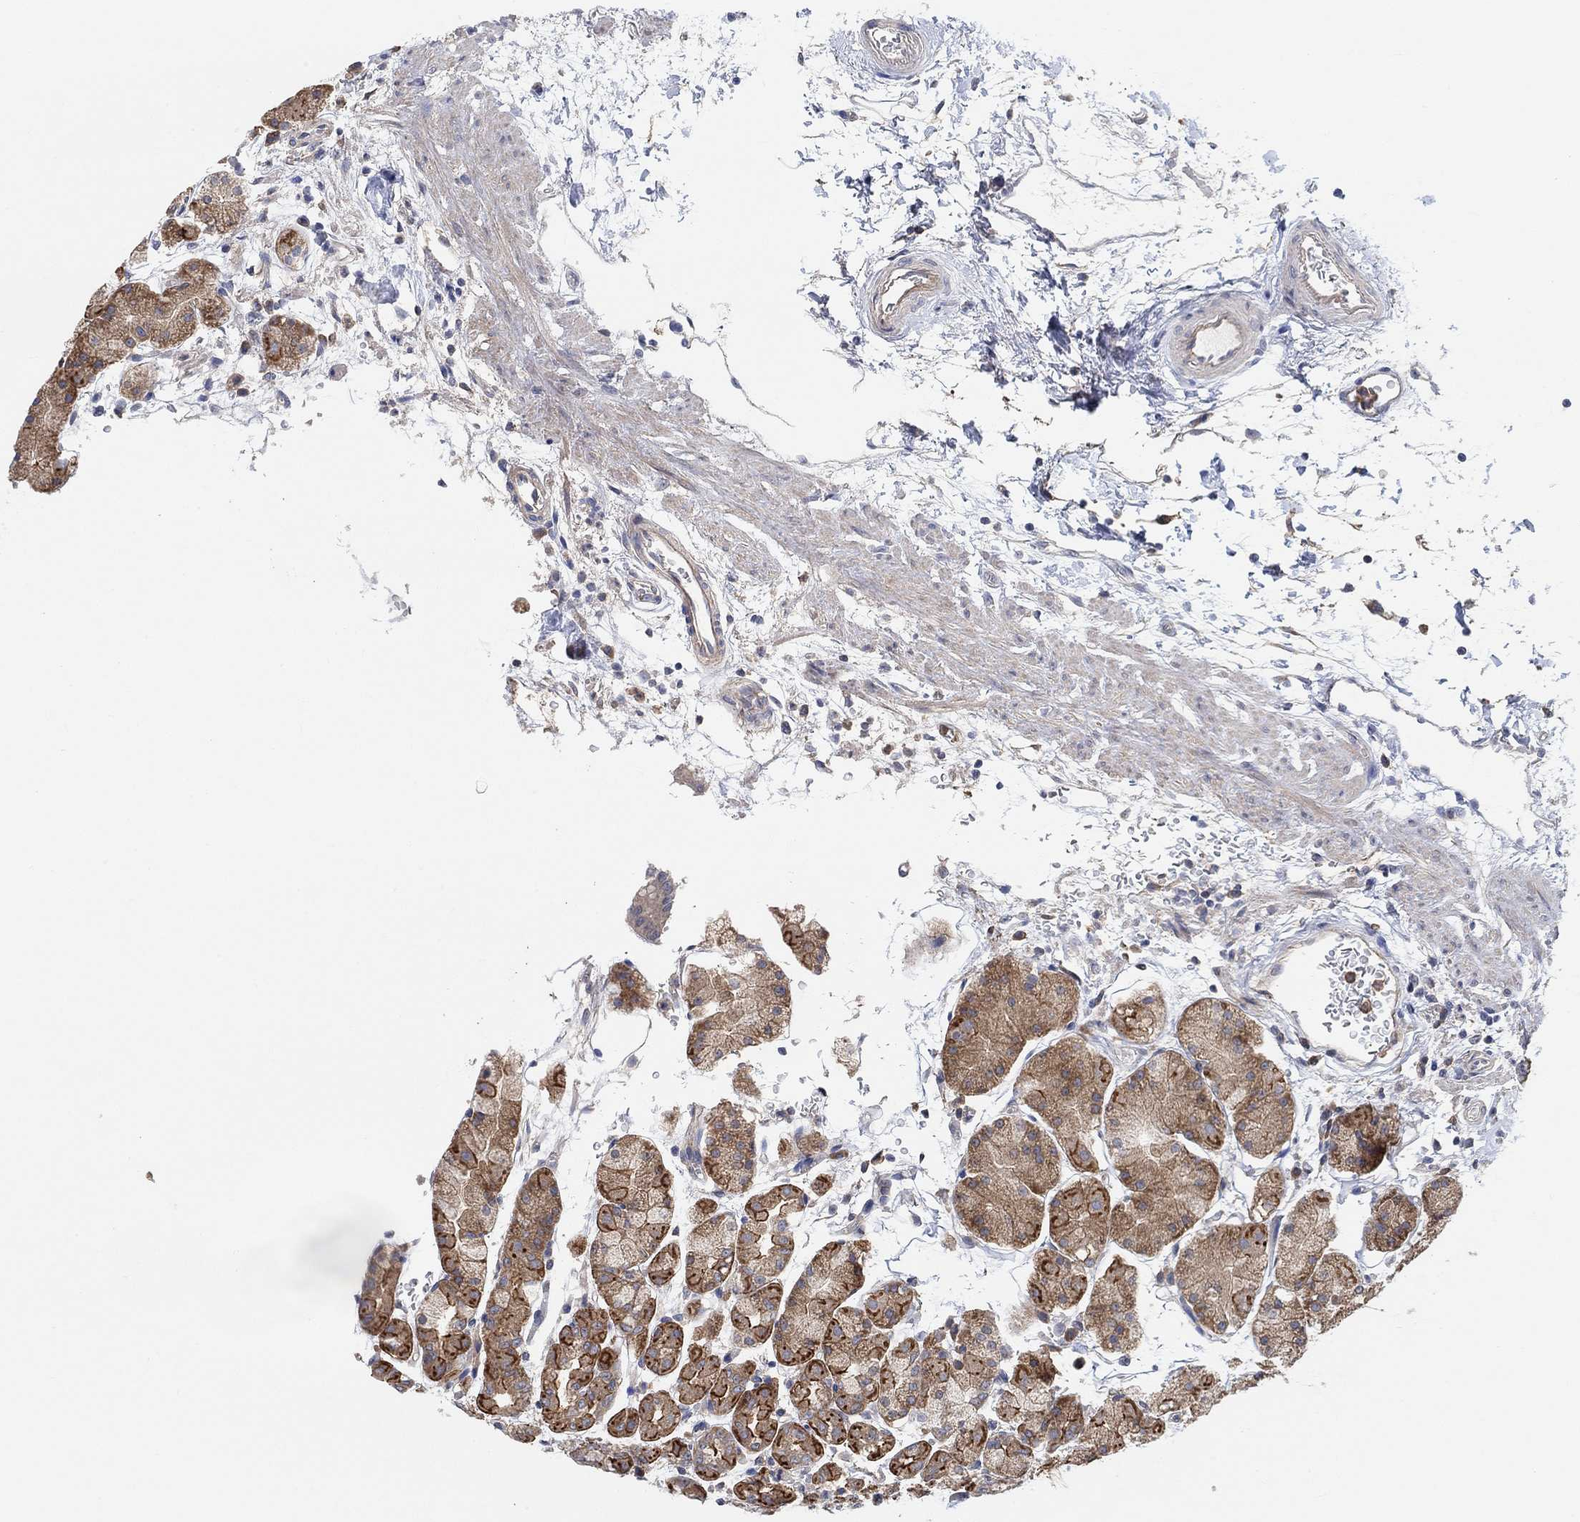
{"staining": {"intensity": "strong", "quantity": "<25%", "location": "cytoplasmic/membranous"}, "tissue": "stomach", "cell_type": "Glandular cells", "image_type": "normal", "snomed": [{"axis": "morphology", "description": "Normal tissue, NOS"}, {"axis": "topography", "description": "Stomach"}], "caption": "Stomach stained for a protein reveals strong cytoplasmic/membranous positivity in glandular cells.", "gene": "SYT16", "patient": {"sex": "male", "age": 54}}